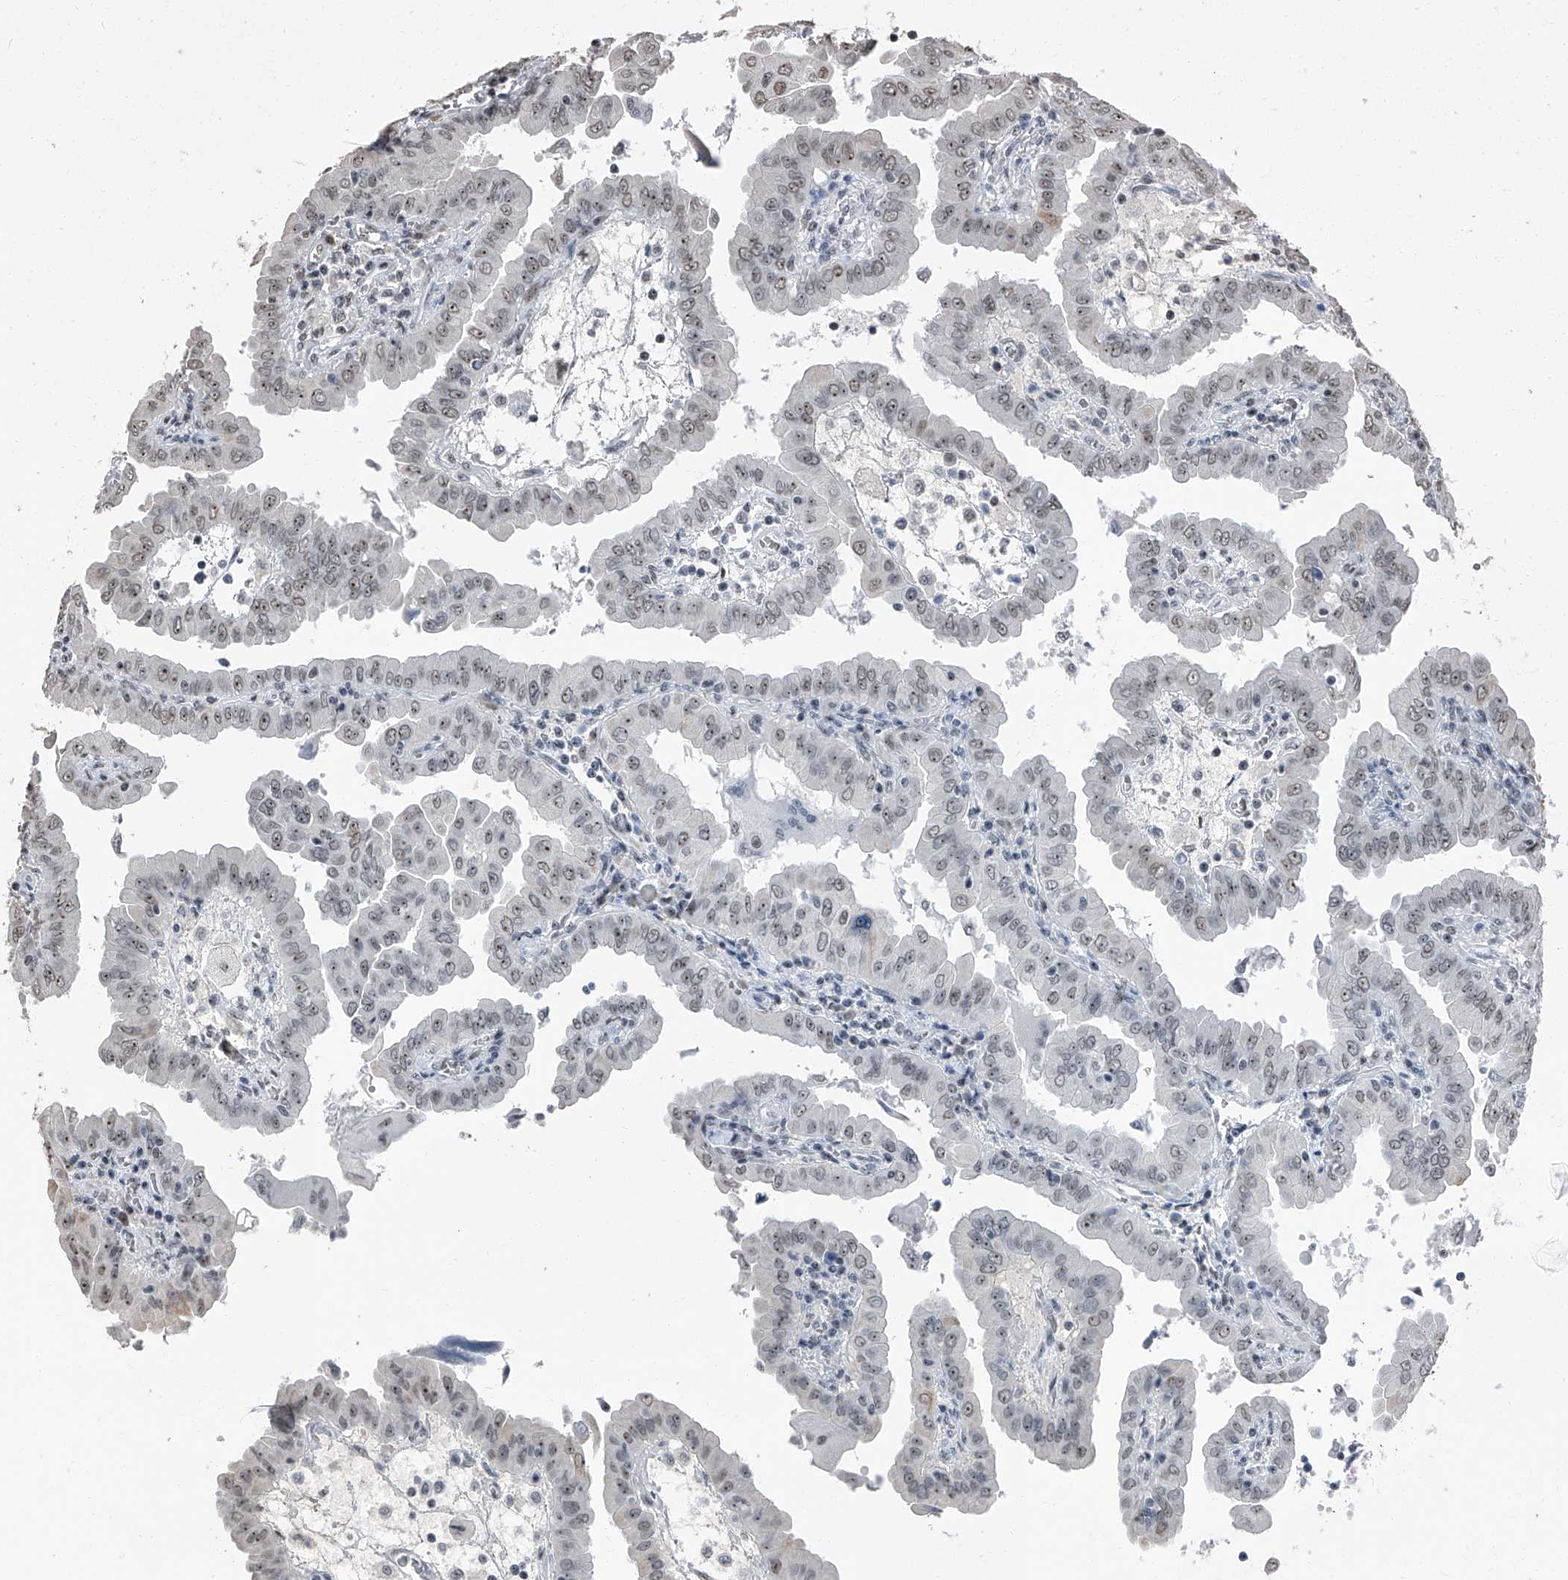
{"staining": {"intensity": "weak", "quantity": "25%-75%", "location": "nuclear"}, "tissue": "thyroid cancer", "cell_type": "Tumor cells", "image_type": "cancer", "snomed": [{"axis": "morphology", "description": "Papillary adenocarcinoma, NOS"}, {"axis": "topography", "description": "Thyroid gland"}], "caption": "Immunohistochemical staining of thyroid cancer (papillary adenocarcinoma) reveals low levels of weak nuclear positivity in about 25%-75% of tumor cells. The protein of interest is shown in brown color, while the nuclei are stained blue.", "gene": "TCOF1", "patient": {"sex": "male", "age": 33}}